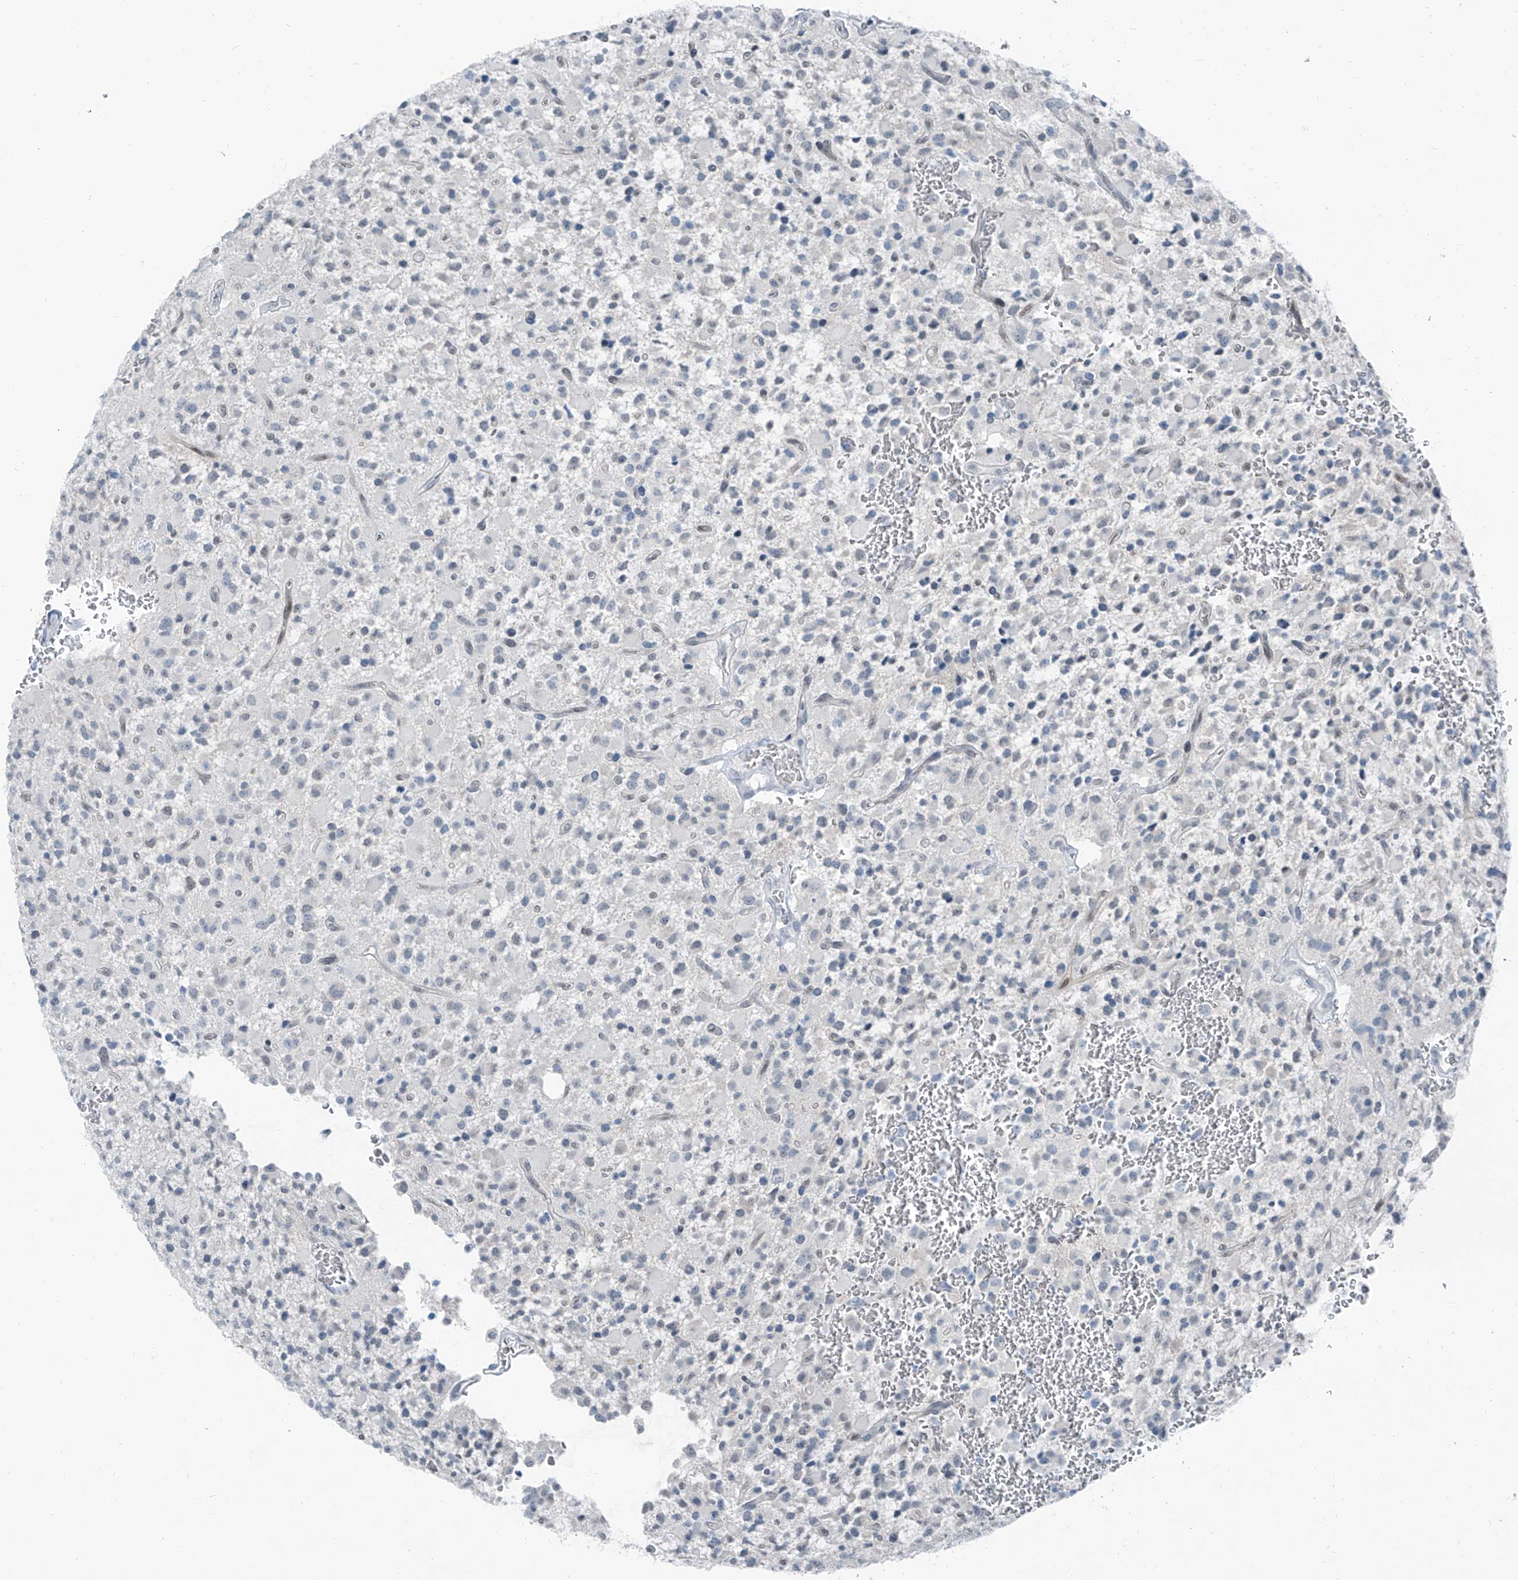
{"staining": {"intensity": "negative", "quantity": "none", "location": "none"}, "tissue": "glioma", "cell_type": "Tumor cells", "image_type": "cancer", "snomed": [{"axis": "morphology", "description": "Glioma, malignant, High grade"}, {"axis": "topography", "description": "Brain"}], "caption": "Protein analysis of glioma demonstrates no significant staining in tumor cells.", "gene": "RGN", "patient": {"sex": "male", "age": 34}}